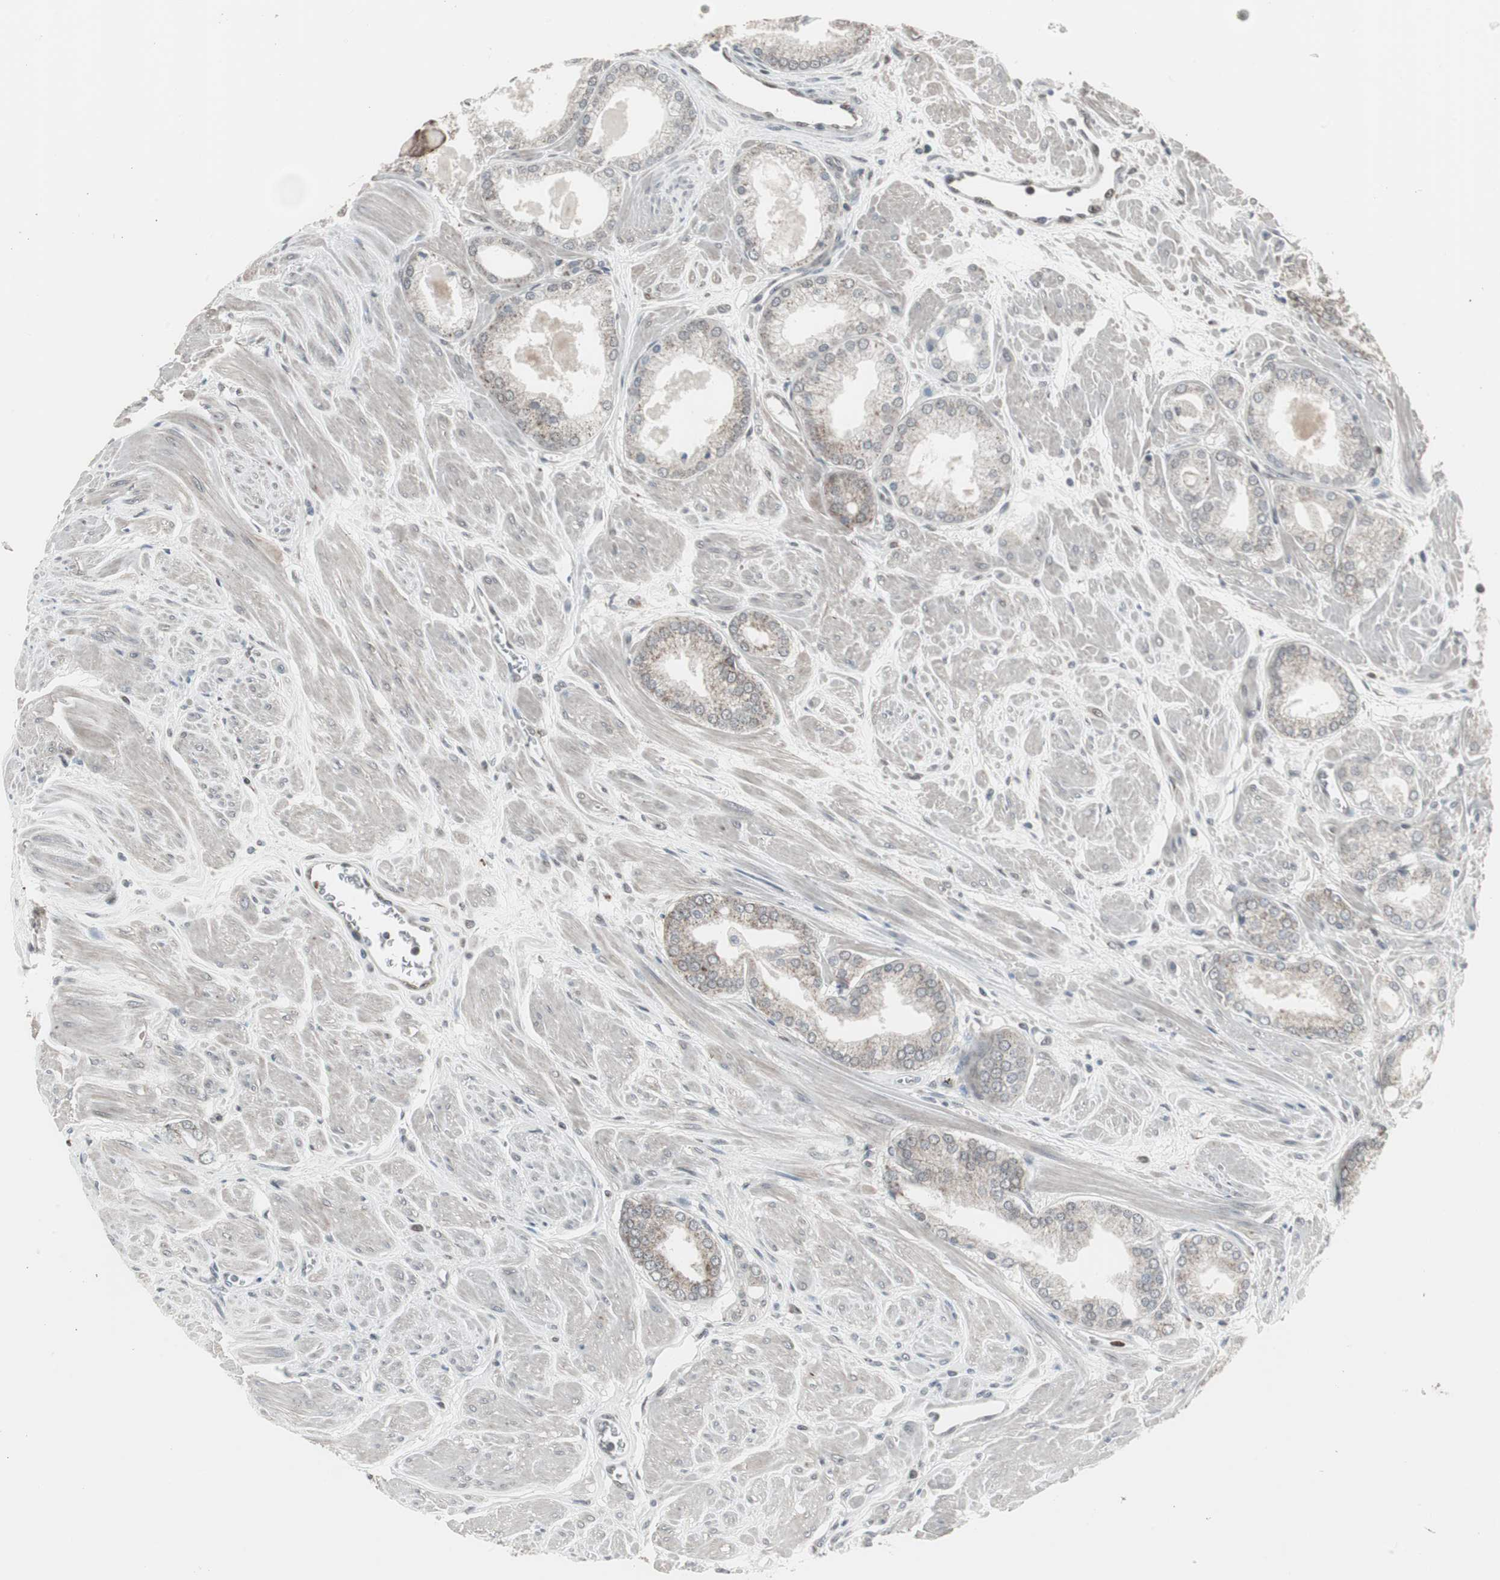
{"staining": {"intensity": "weak", "quantity": "<25%", "location": "cytoplasmic/membranous"}, "tissue": "prostate cancer", "cell_type": "Tumor cells", "image_type": "cancer", "snomed": [{"axis": "morphology", "description": "Adenocarcinoma, High grade"}, {"axis": "topography", "description": "Prostate"}], "caption": "Tumor cells are negative for protein expression in human prostate high-grade adenocarcinoma.", "gene": "RXRA", "patient": {"sex": "male", "age": 61}}